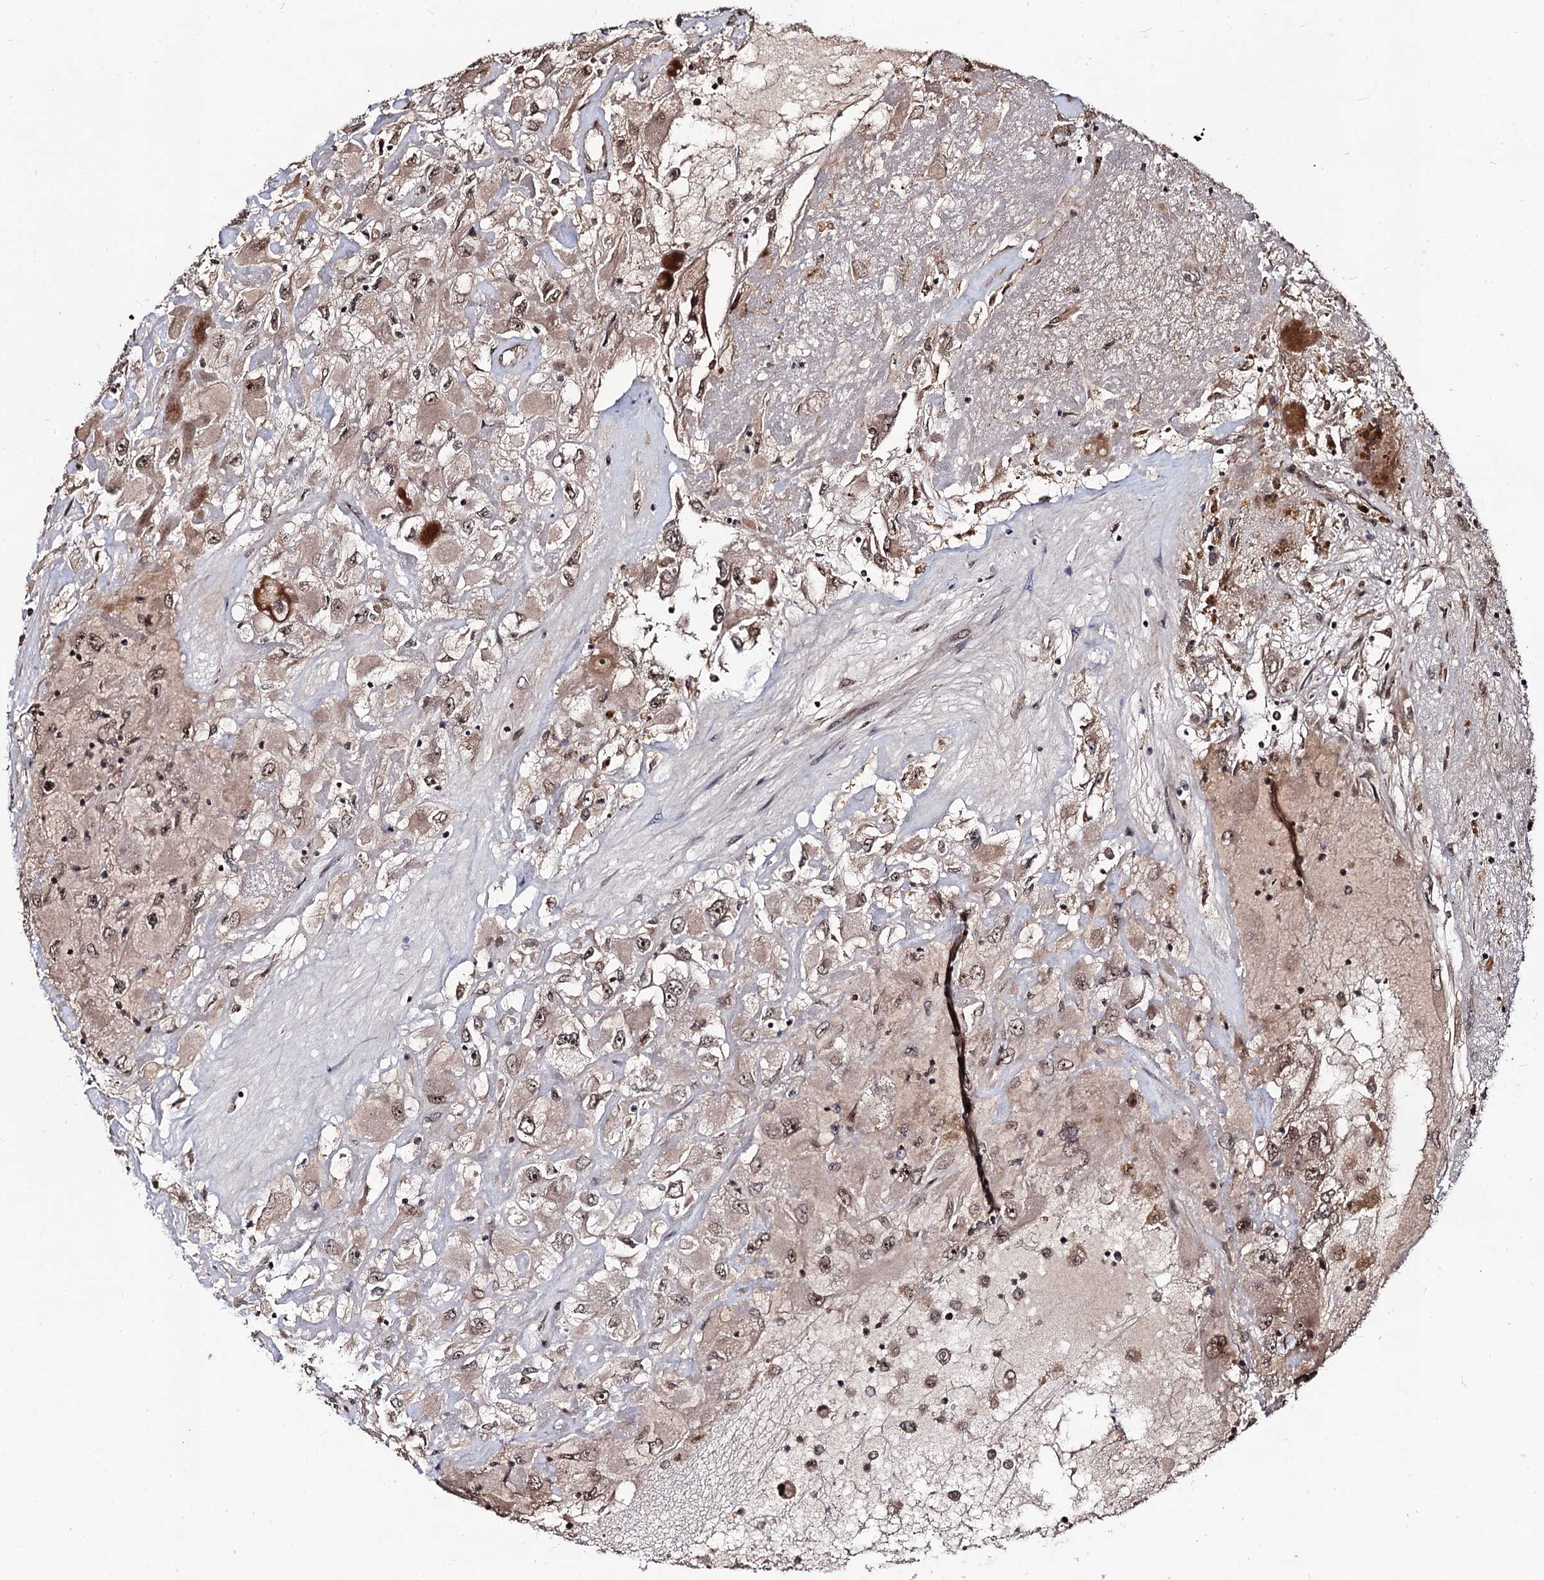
{"staining": {"intensity": "moderate", "quantity": ">75%", "location": "cytoplasmic/membranous,nuclear"}, "tissue": "renal cancer", "cell_type": "Tumor cells", "image_type": "cancer", "snomed": [{"axis": "morphology", "description": "Adenocarcinoma, NOS"}, {"axis": "topography", "description": "Kidney"}], "caption": "Approximately >75% of tumor cells in human renal cancer demonstrate moderate cytoplasmic/membranous and nuclear protein positivity as visualized by brown immunohistochemical staining.", "gene": "SFSWAP", "patient": {"sex": "female", "age": 52}}